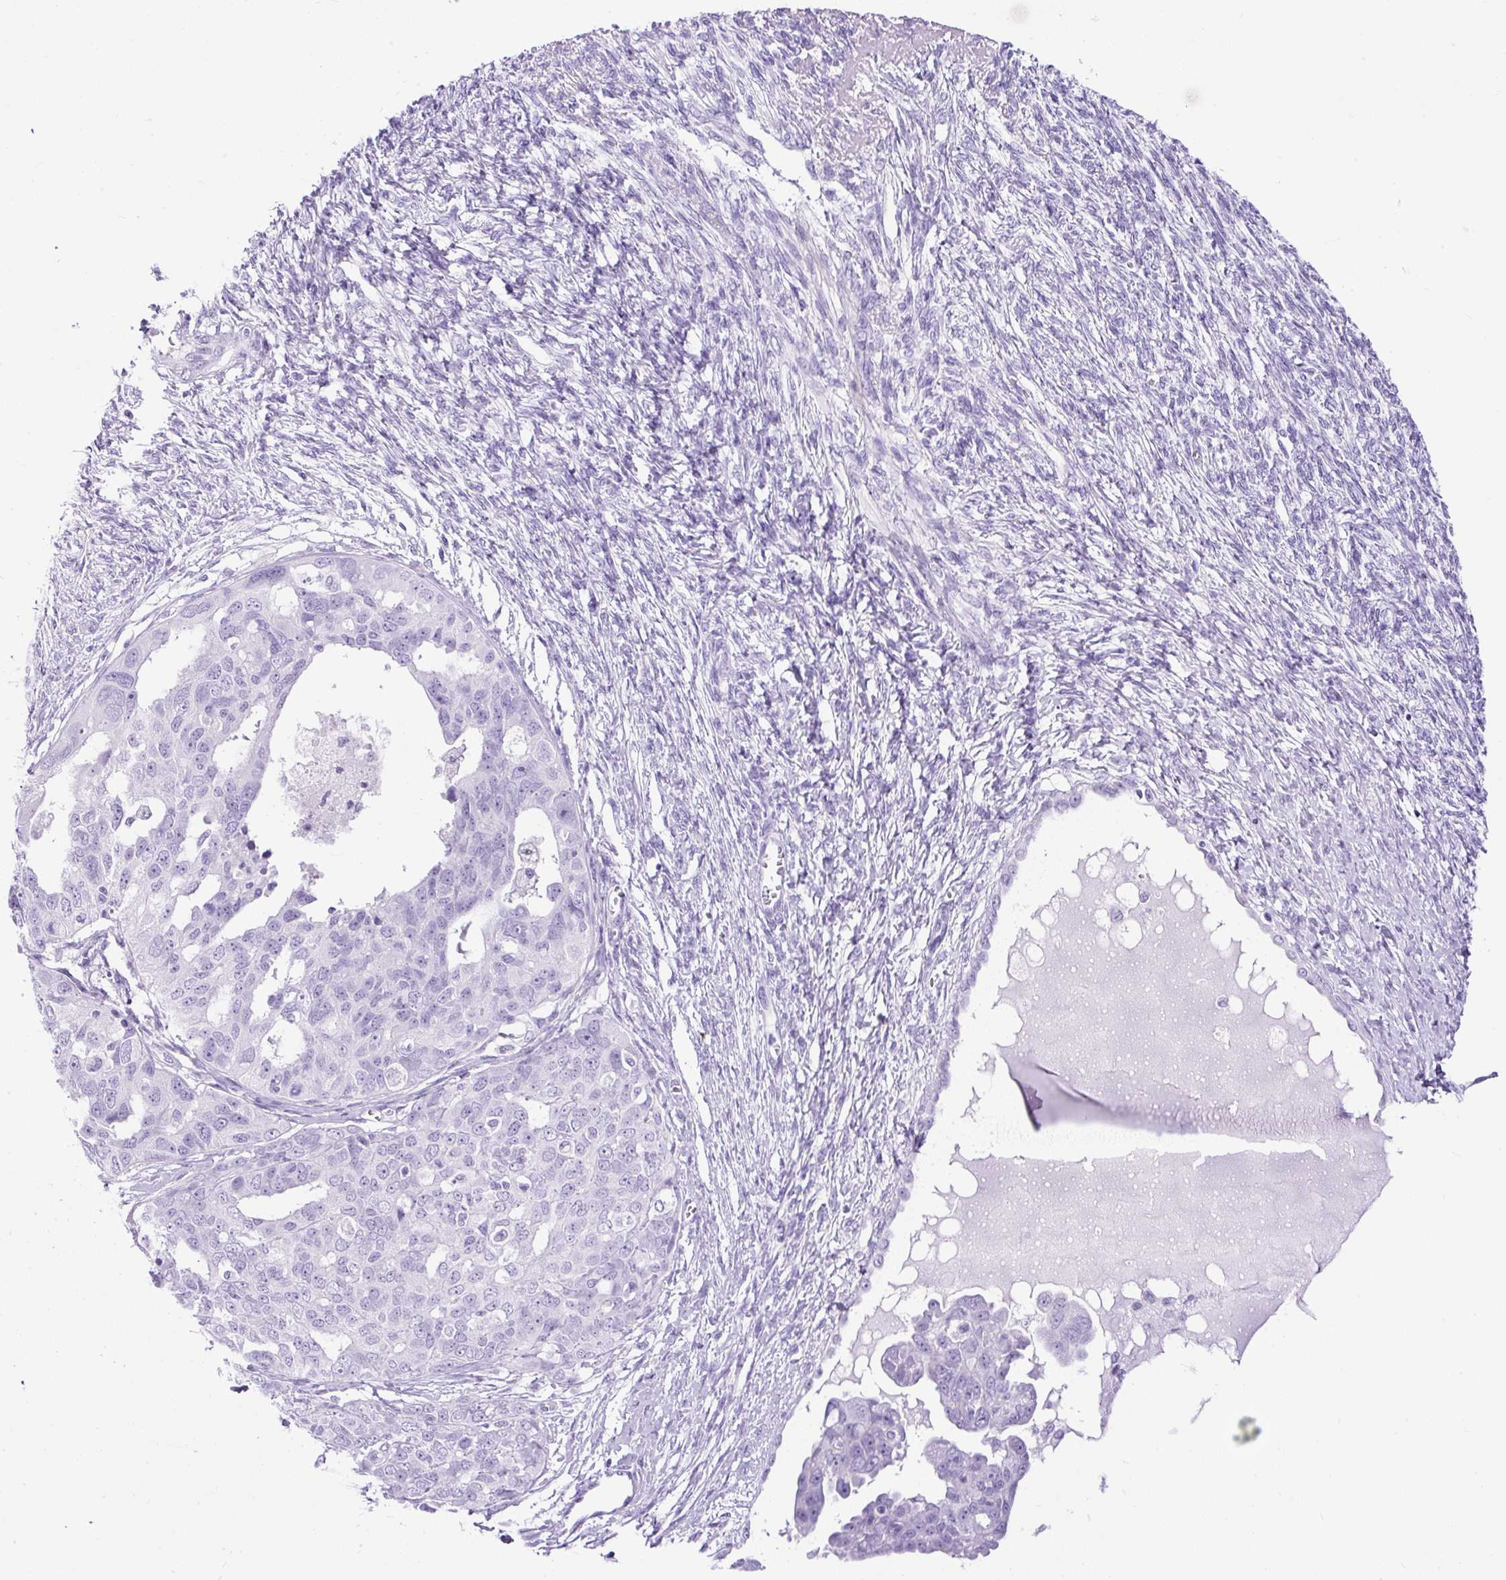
{"staining": {"intensity": "negative", "quantity": "none", "location": "none"}, "tissue": "ovarian cancer", "cell_type": "Tumor cells", "image_type": "cancer", "snomed": [{"axis": "morphology", "description": "Carcinoma, endometroid"}, {"axis": "topography", "description": "Ovary"}], "caption": "Micrograph shows no significant protein staining in tumor cells of ovarian cancer (endometroid carcinoma).", "gene": "UPP1", "patient": {"sex": "female", "age": 70}}